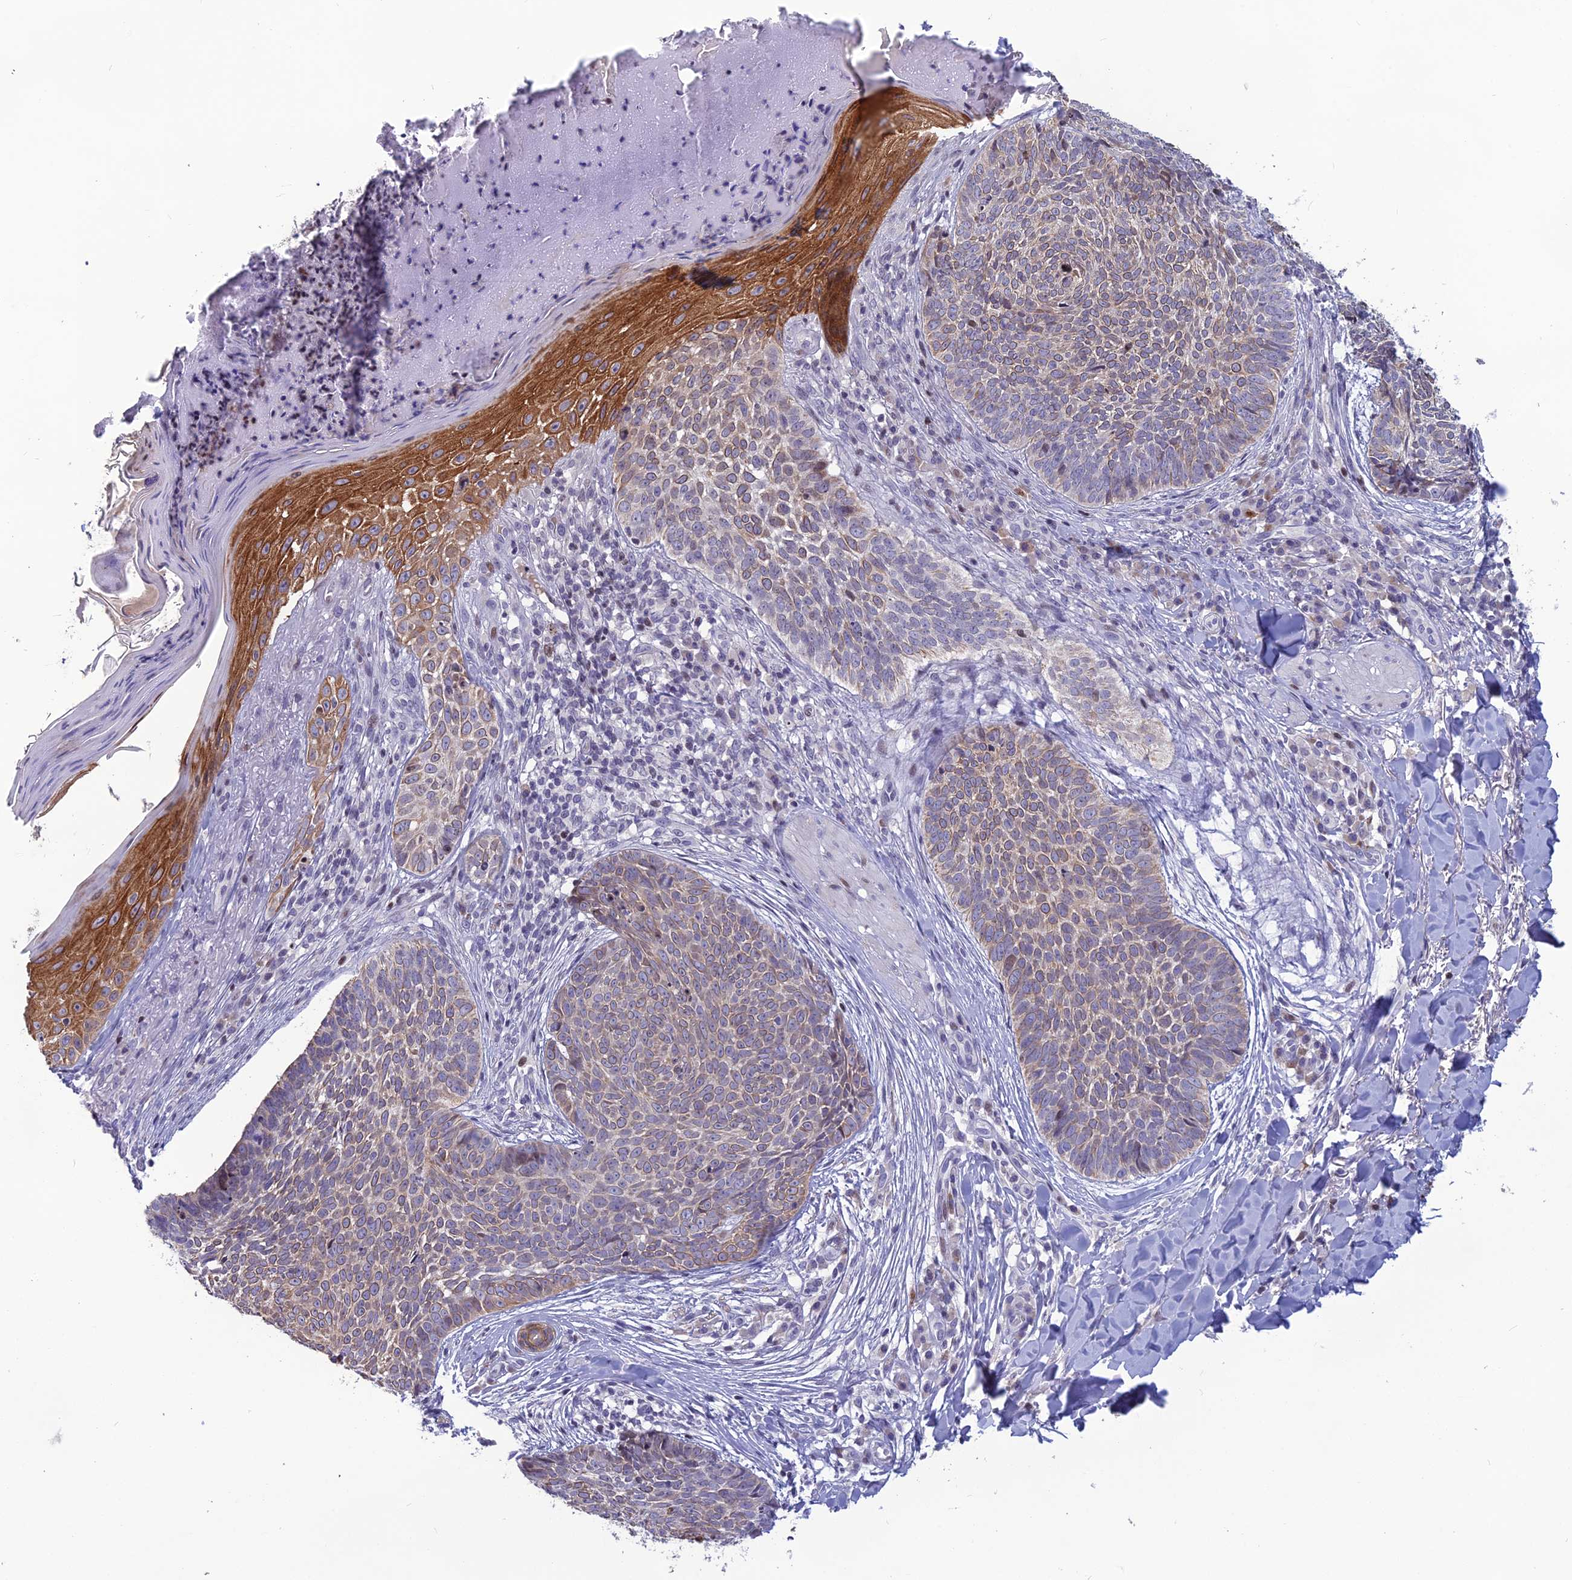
{"staining": {"intensity": "weak", "quantity": ">75%", "location": "cytoplasmic/membranous"}, "tissue": "skin cancer", "cell_type": "Tumor cells", "image_type": "cancer", "snomed": [{"axis": "morphology", "description": "Basal cell carcinoma"}, {"axis": "topography", "description": "Skin"}], "caption": "The photomicrograph shows a brown stain indicating the presence of a protein in the cytoplasmic/membranous of tumor cells in skin cancer.", "gene": "TMEM134", "patient": {"sex": "female", "age": 61}}